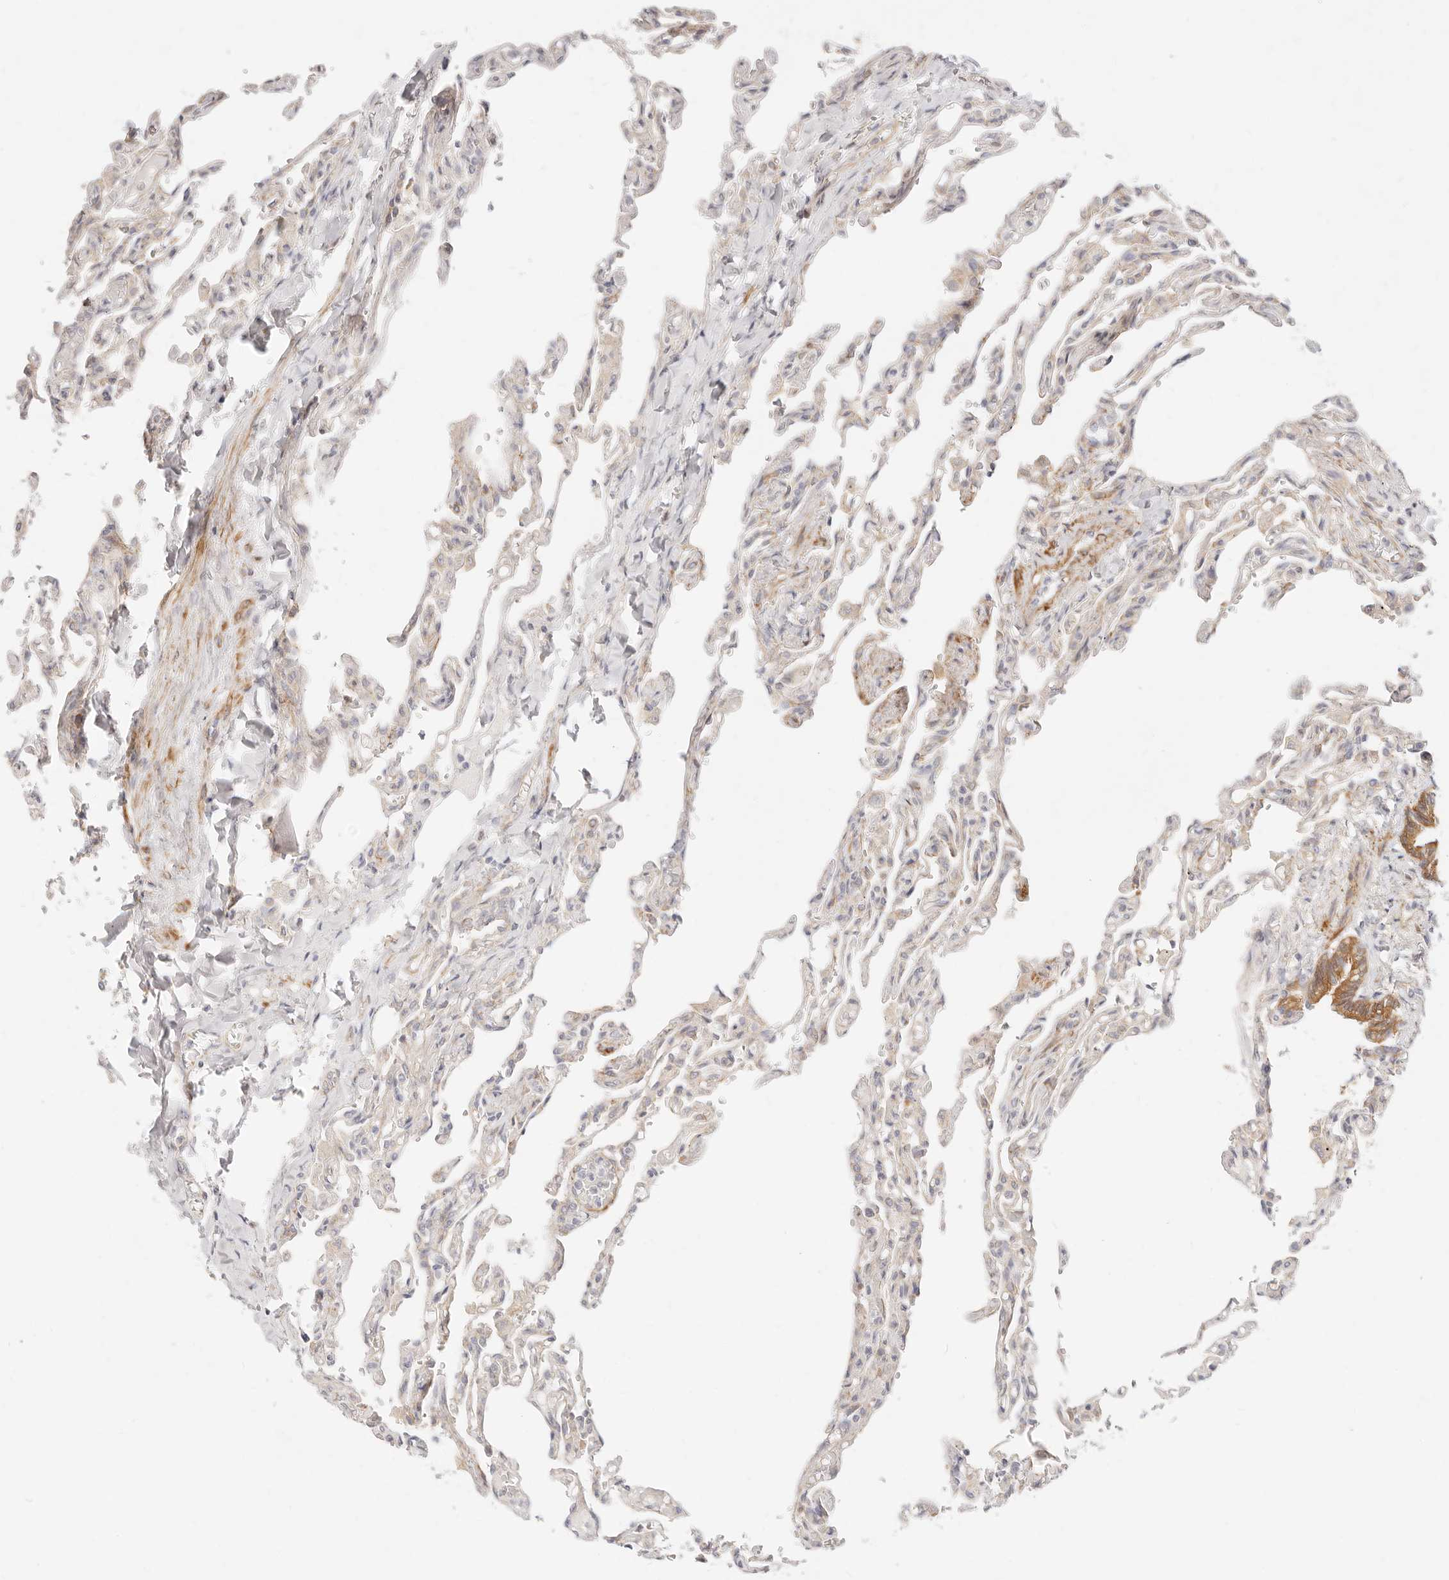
{"staining": {"intensity": "negative", "quantity": "none", "location": "none"}, "tissue": "lung", "cell_type": "Alveolar cells", "image_type": "normal", "snomed": [{"axis": "morphology", "description": "Normal tissue, NOS"}, {"axis": "topography", "description": "Lung"}], "caption": "The immunohistochemistry photomicrograph has no significant expression in alveolar cells of lung.", "gene": "UBXN10", "patient": {"sex": "male", "age": 21}}